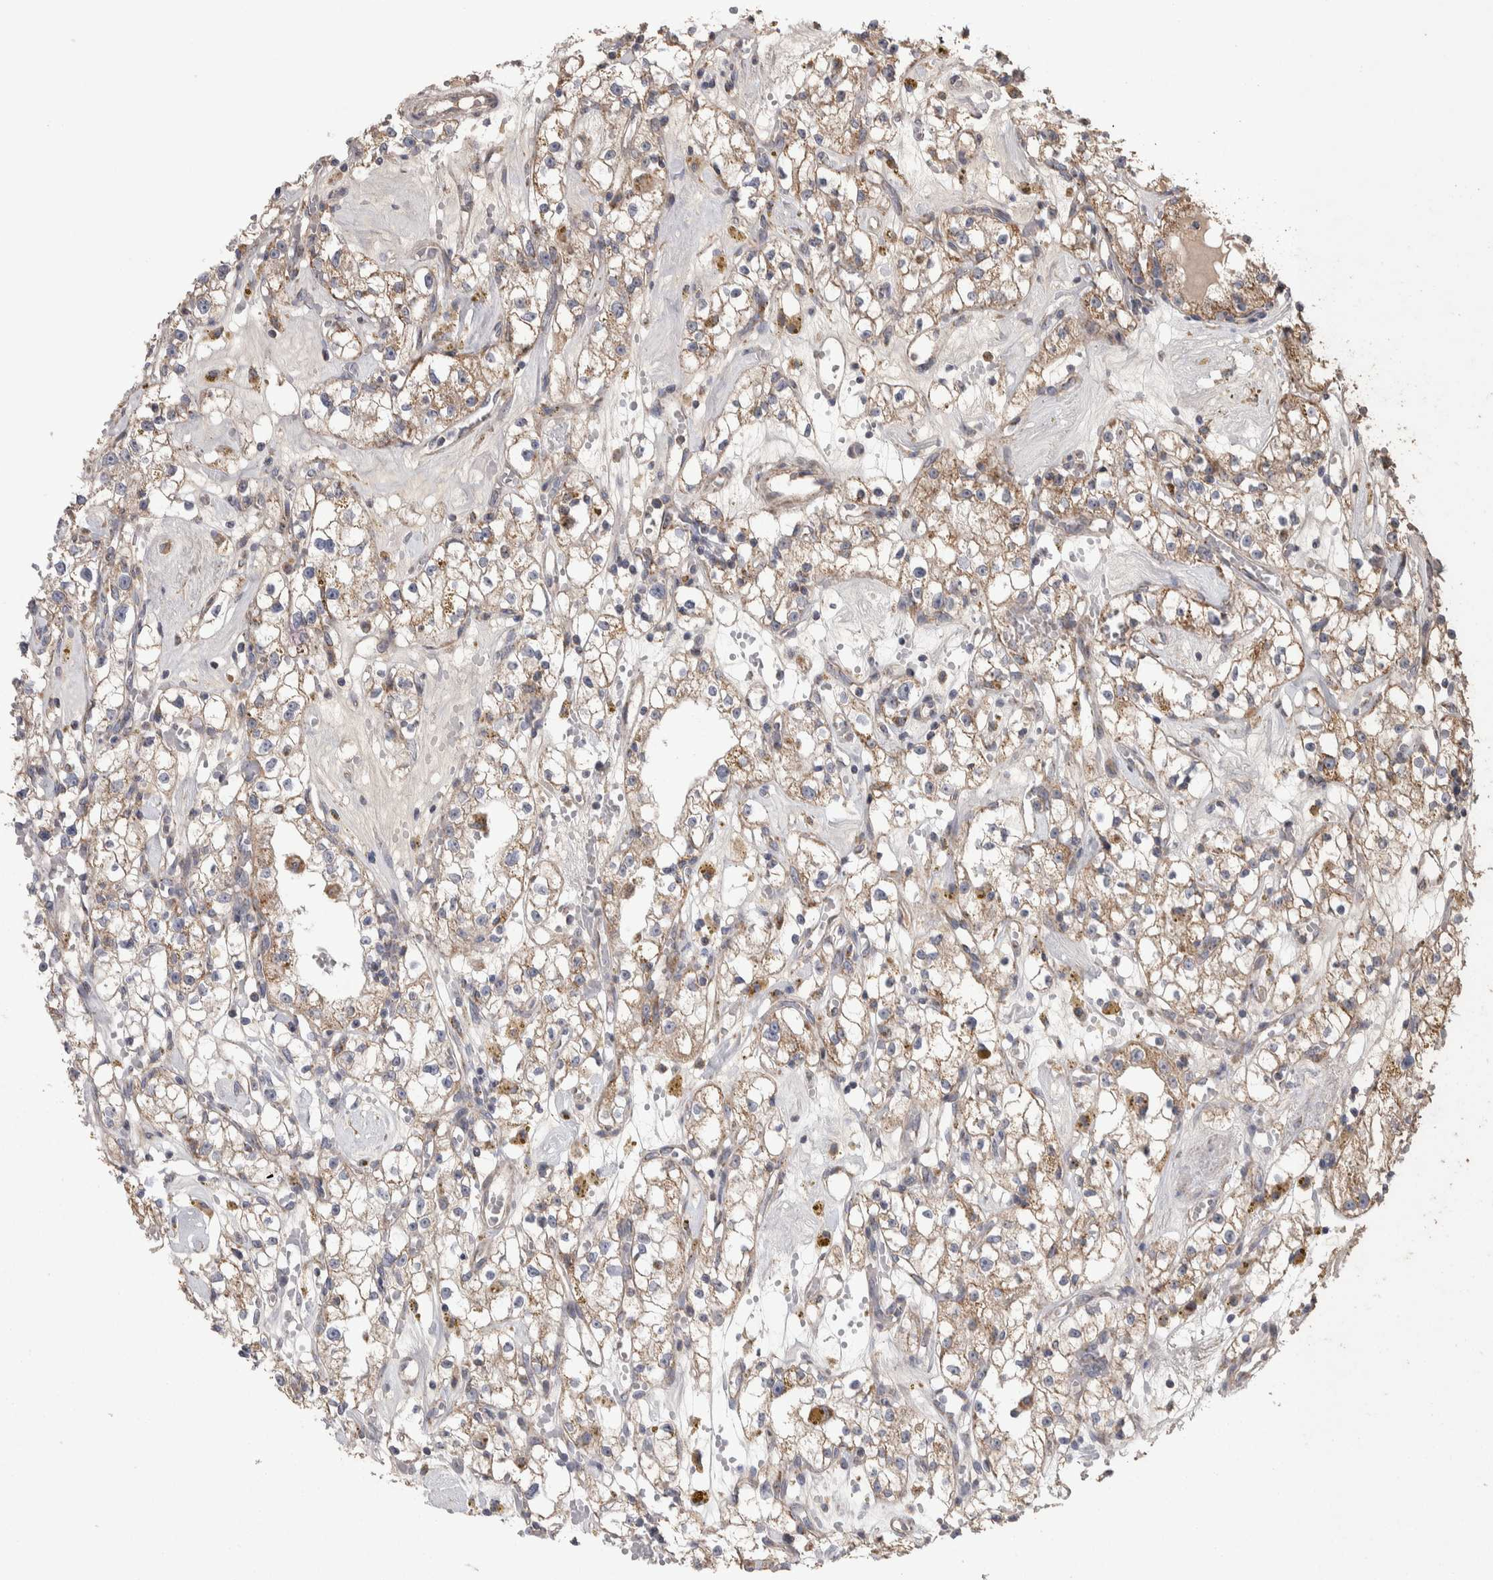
{"staining": {"intensity": "weak", "quantity": ">75%", "location": "cytoplasmic/membranous"}, "tissue": "renal cancer", "cell_type": "Tumor cells", "image_type": "cancer", "snomed": [{"axis": "morphology", "description": "Adenocarcinoma, NOS"}, {"axis": "topography", "description": "Kidney"}], "caption": "Renal cancer tissue demonstrates weak cytoplasmic/membranous expression in about >75% of tumor cells, visualized by immunohistochemistry.", "gene": "SCO1", "patient": {"sex": "male", "age": 56}}